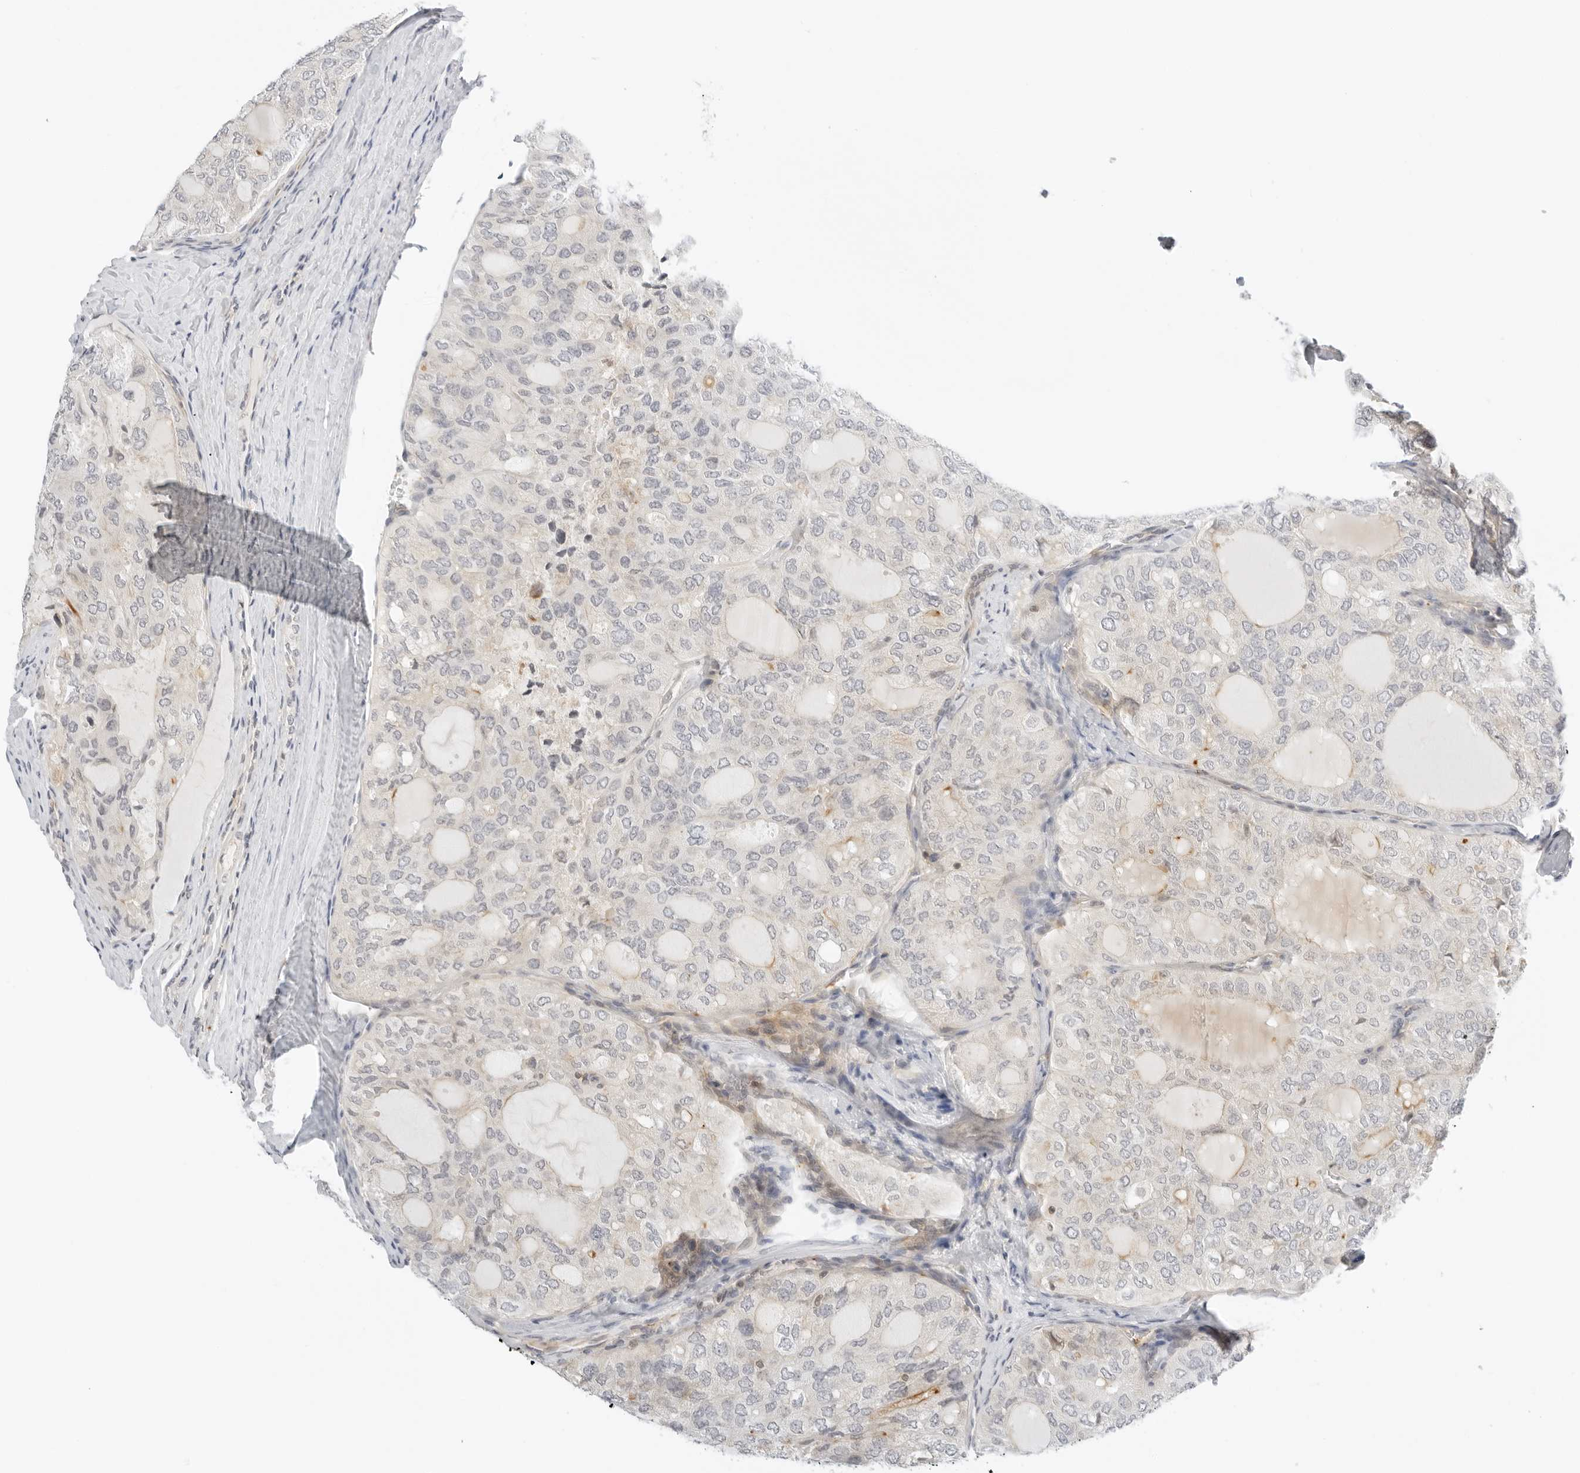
{"staining": {"intensity": "negative", "quantity": "none", "location": "none"}, "tissue": "thyroid cancer", "cell_type": "Tumor cells", "image_type": "cancer", "snomed": [{"axis": "morphology", "description": "Follicular adenoma carcinoma, NOS"}, {"axis": "topography", "description": "Thyroid gland"}], "caption": "Image shows no protein positivity in tumor cells of thyroid cancer tissue.", "gene": "OSCP1", "patient": {"sex": "male", "age": 75}}